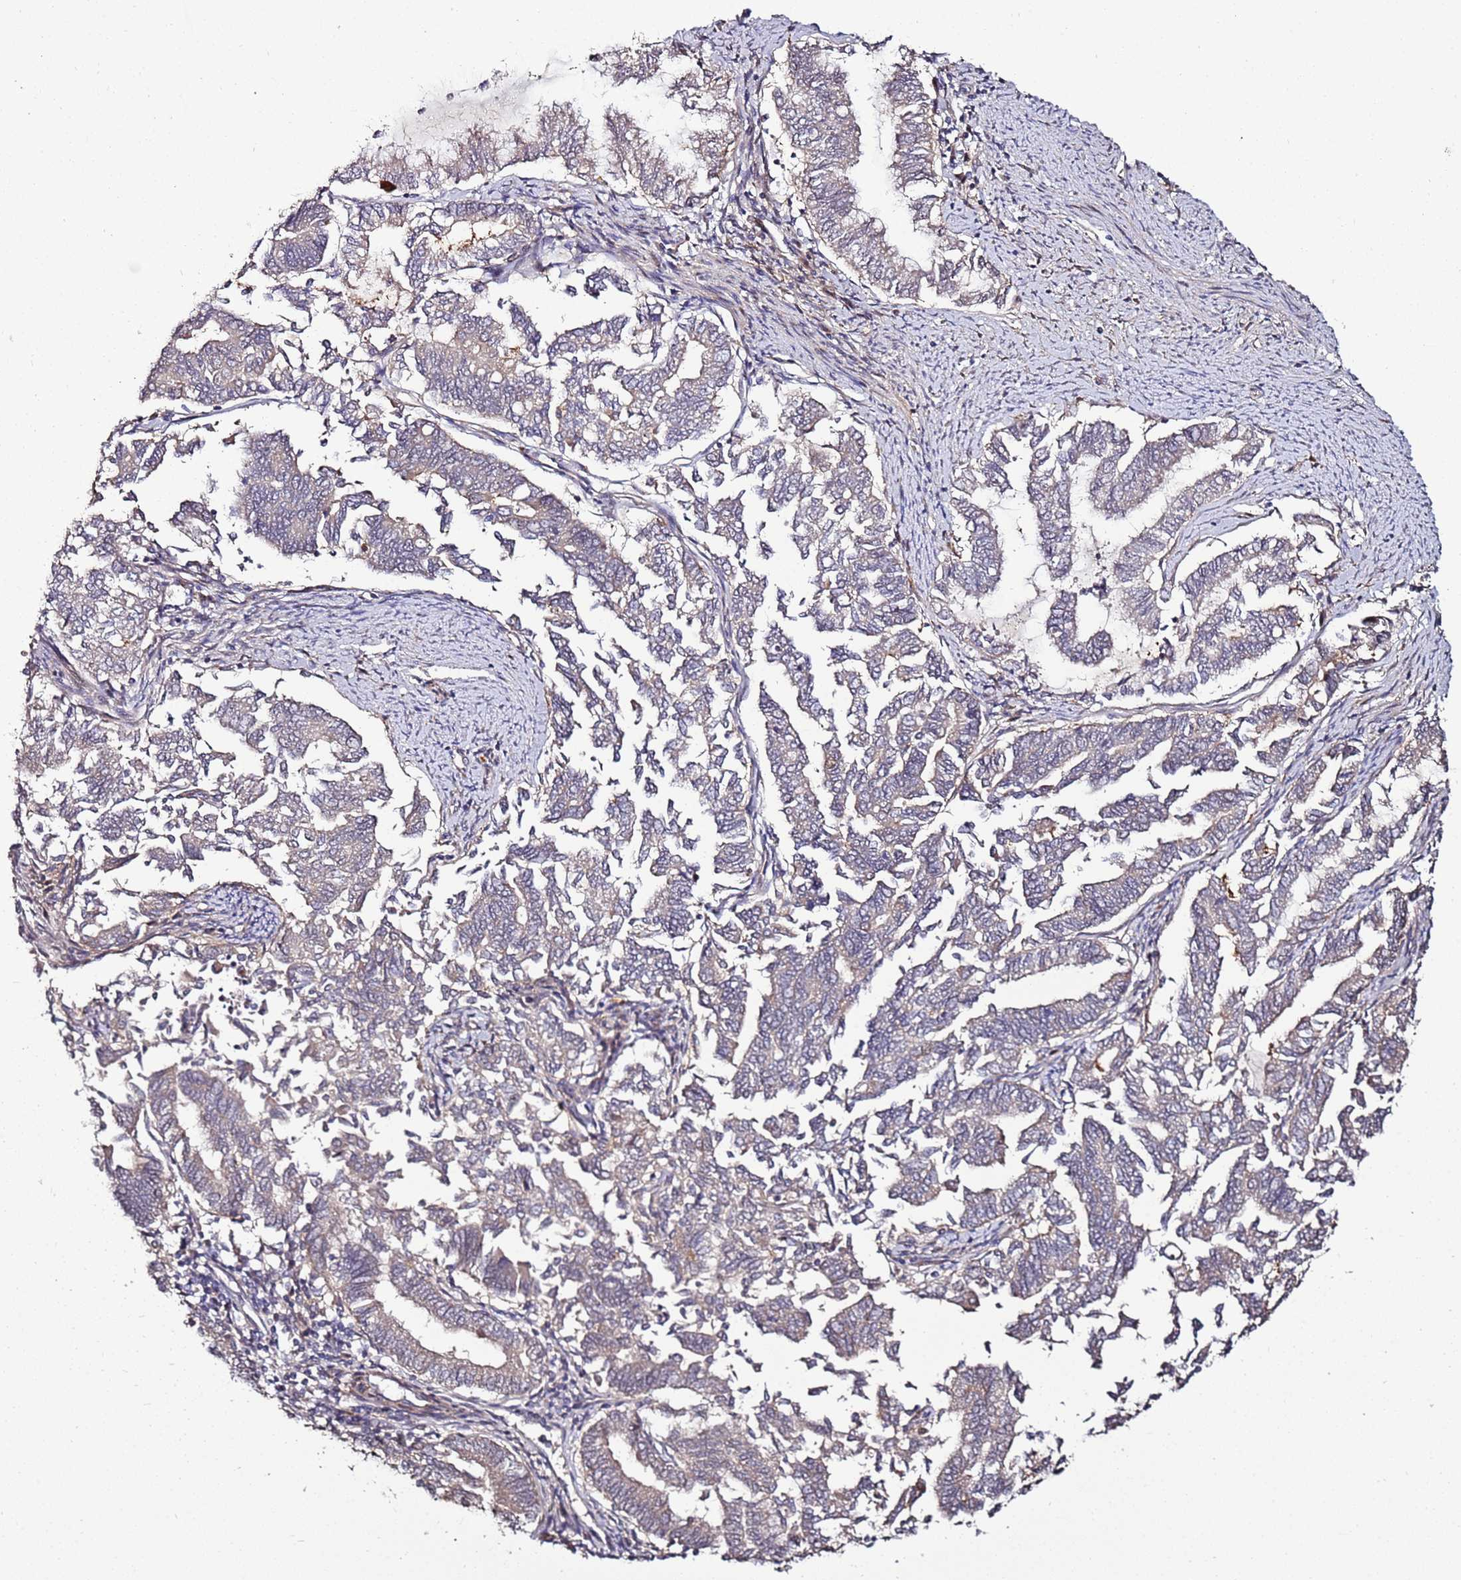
{"staining": {"intensity": "negative", "quantity": "none", "location": "none"}, "tissue": "endometrial cancer", "cell_type": "Tumor cells", "image_type": "cancer", "snomed": [{"axis": "morphology", "description": "Adenocarcinoma, NOS"}, {"axis": "topography", "description": "Endometrium"}], "caption": "Endometrial cancer (adenocarcinoma) stained for a protein using immunohistochemistry (IHC) demonstrates no positivity tumor cells.", "gene": "RHBDL1", "patient": {"sex": "female", "age": 79}}